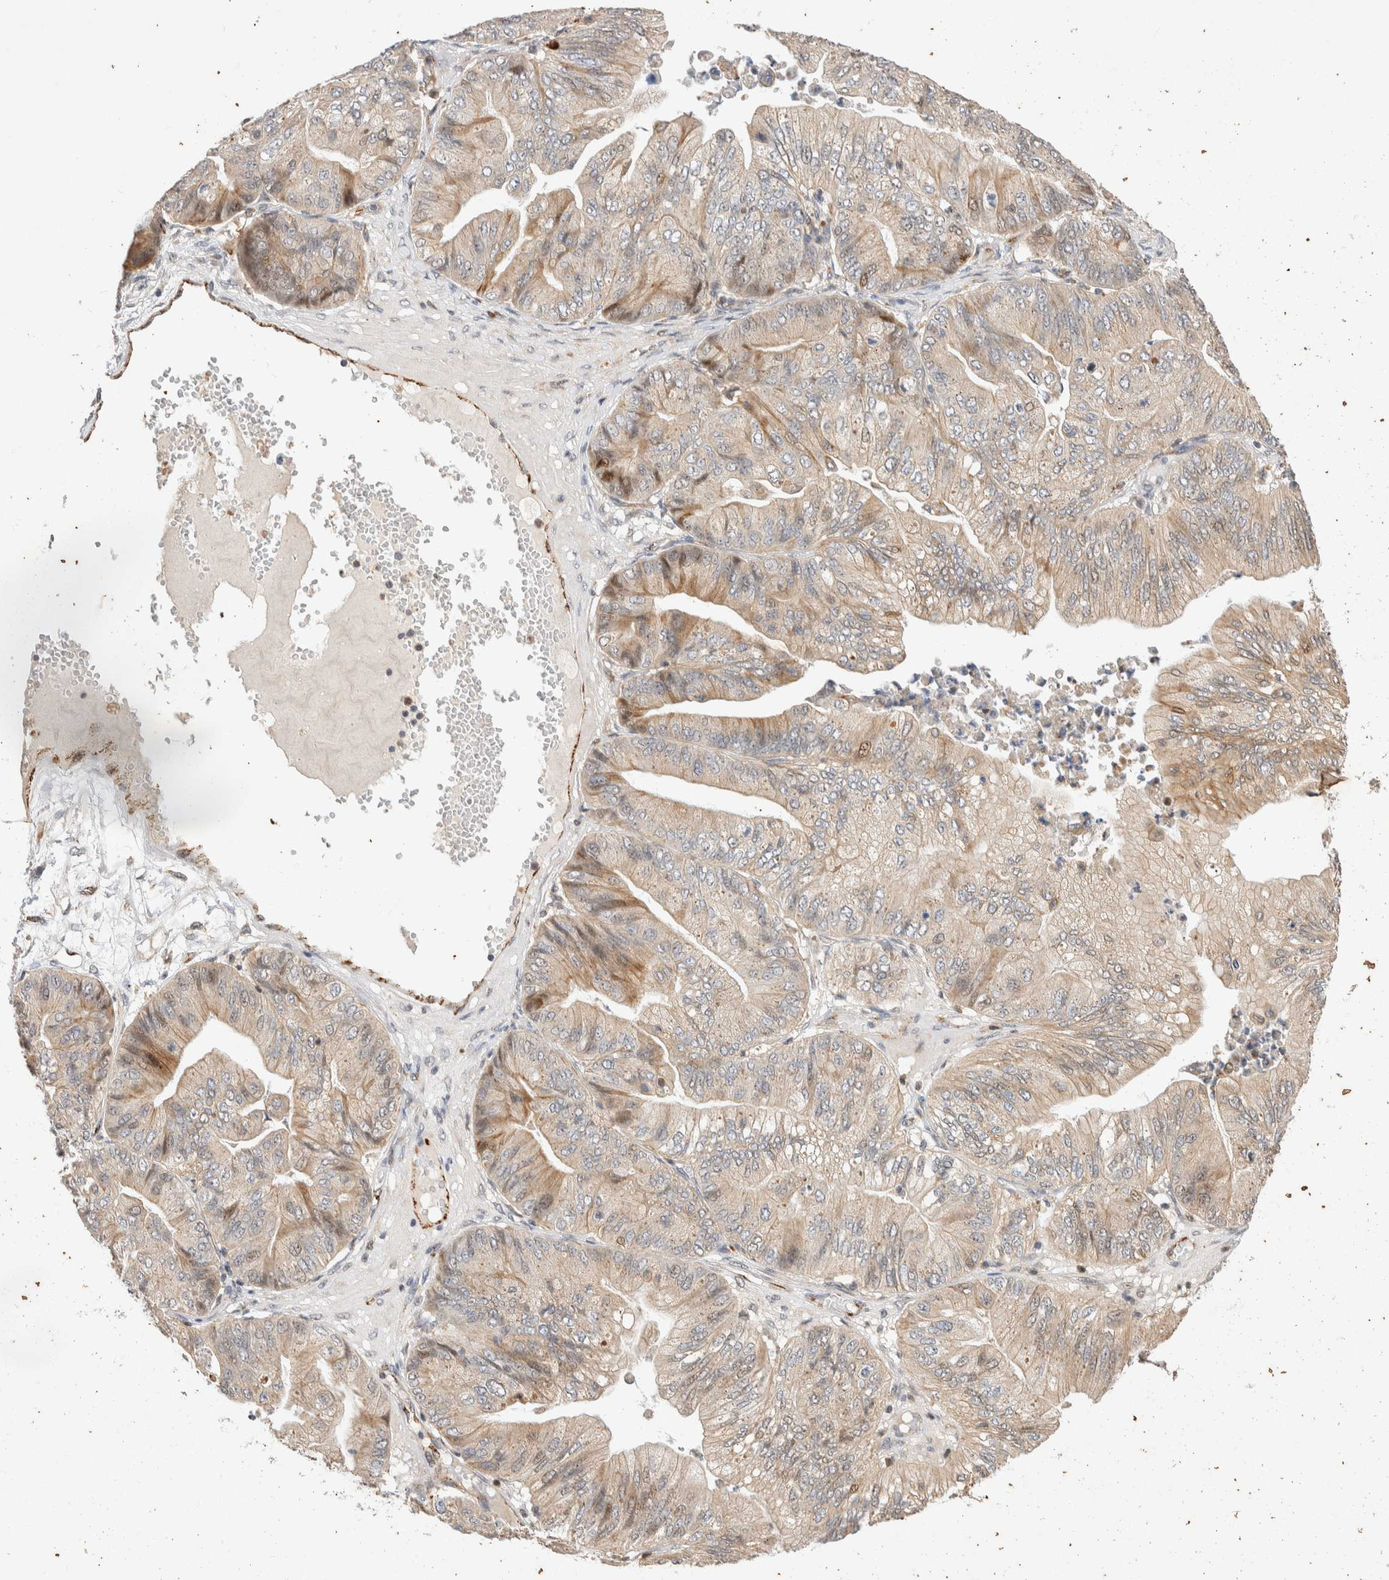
{"staining": {"intensity": "weak", "quantity": ">75%", "location": "cytoplasmic/membranous"}, "tissue": "ovarian cancer", "cell_type": "Tumor cells", "image_type": "cancer", "snomed": [{"axis": "morphology", "description": "Cystadenocarcinoma, mucinous, NOS"}, {"axis": "topography", "description": "Ovary"}], "caption": "DAB (3,3'-diaminobenzidine) immunohistochemical staining of ovarian cancer (mucinous cystadenocarcinoma) reveals weak cytoplasmic/membranous protein expression in approximately >75% of tumor cells. Immunohistochemistry stains the protein of interest in brown and the nuclei are stained blue.", "gene": "NSMAF", "patient": {"sex": "female", "age": 61}}